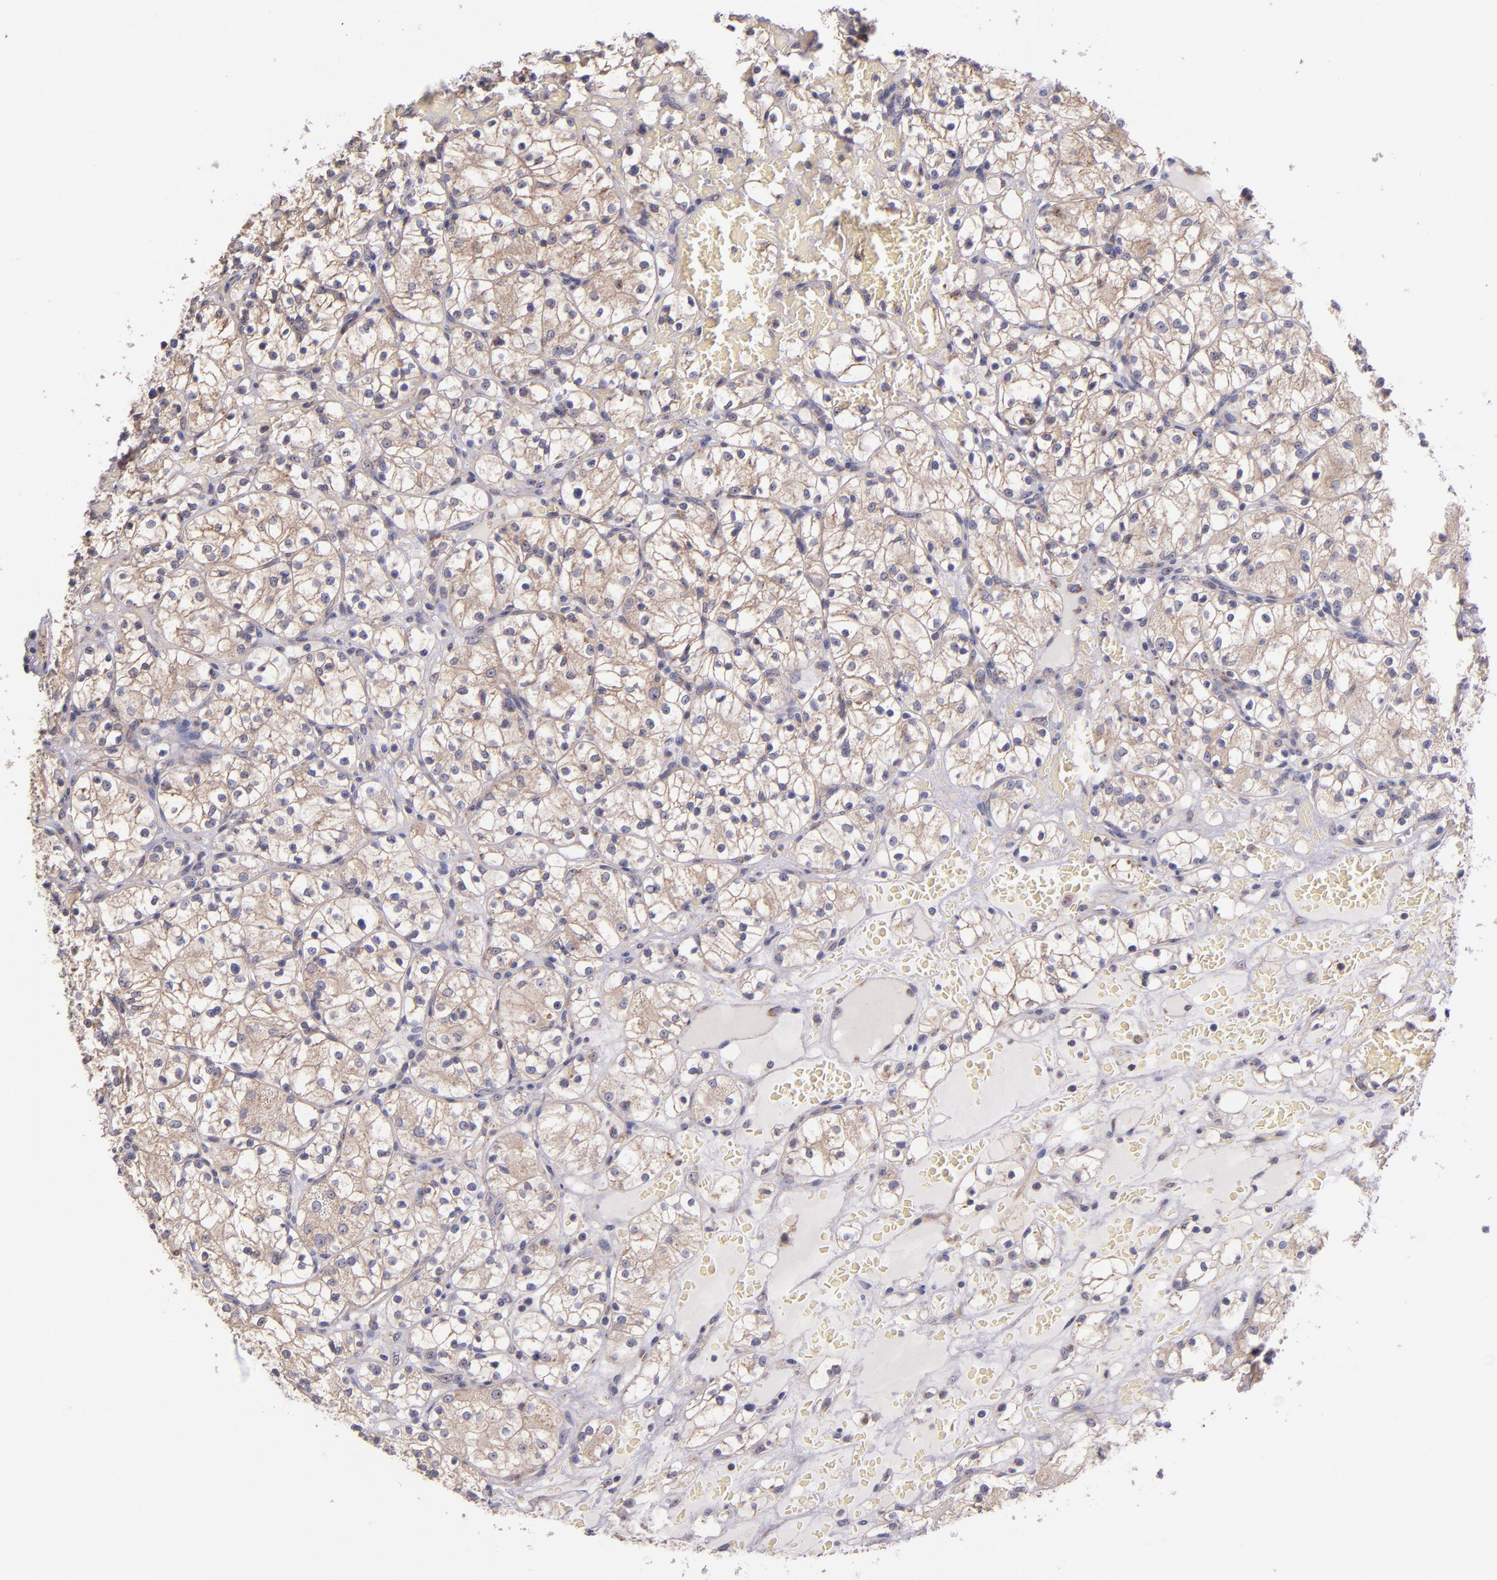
{"staining": {"intensity": "weak", "quantity": "25%-75%", "location": "cytoplasmic/membranous"}, "tissue": "renal cancer", "cell_type": "Tumor cells", "image_type": "cancer", "snomed": [{"axis": "morphology", "description": "Adenocarcinoma, NOS"}, {"axis": "topography", "description": "Kidney"}], "caption": "There is low levels of weak cytoplasmic/membranous staining in tumor cells of renal adenocarcinoma, as demonstrated by immunohistochemical staining (brown color).", "gene": "SHC1", "patient": {"sex": "female", "age": 60}}